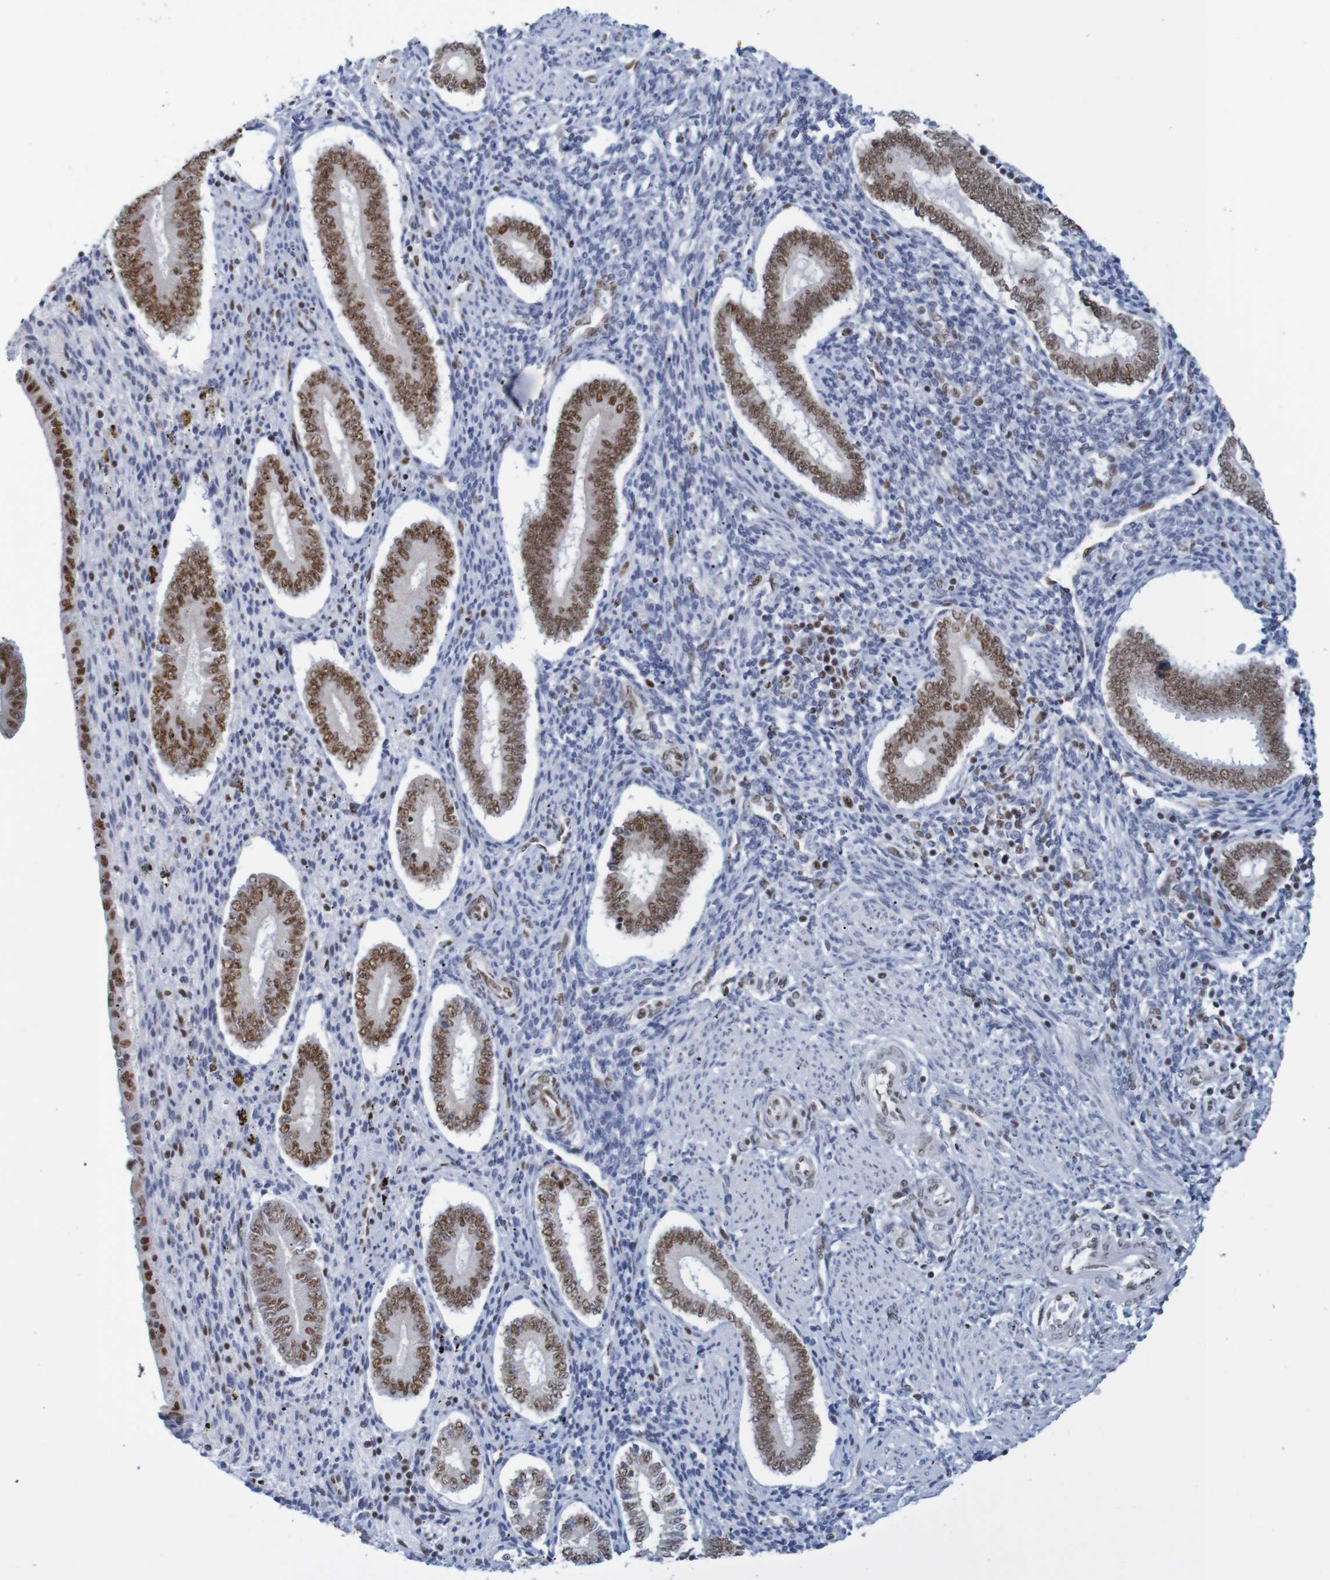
{"staining": {"intensity": "weak", "quantity": "25%-75%", "location": "nuclear"}, "tissue": "endometrium", "cell_type": "Cells in endometrial stroma", "image_type": "normal", "snomed": [{"axis": "morphology", "description": "Normal tissue, NOS"}, {"axis": "topography", "description": "Endometrium"}], "caption": "Protein staining of benign endometrium displays weak nuclear staining in approximately 25%-75% of cells in endometrial stroma. Using DAB (3,3'-diaminobenzidine) (brown) and hematoxylin (blue) stains, captured at high magnification using brightfield microscopy.", "gene": "THRAP3", "patient": {"sex": "female", "age": 42}}